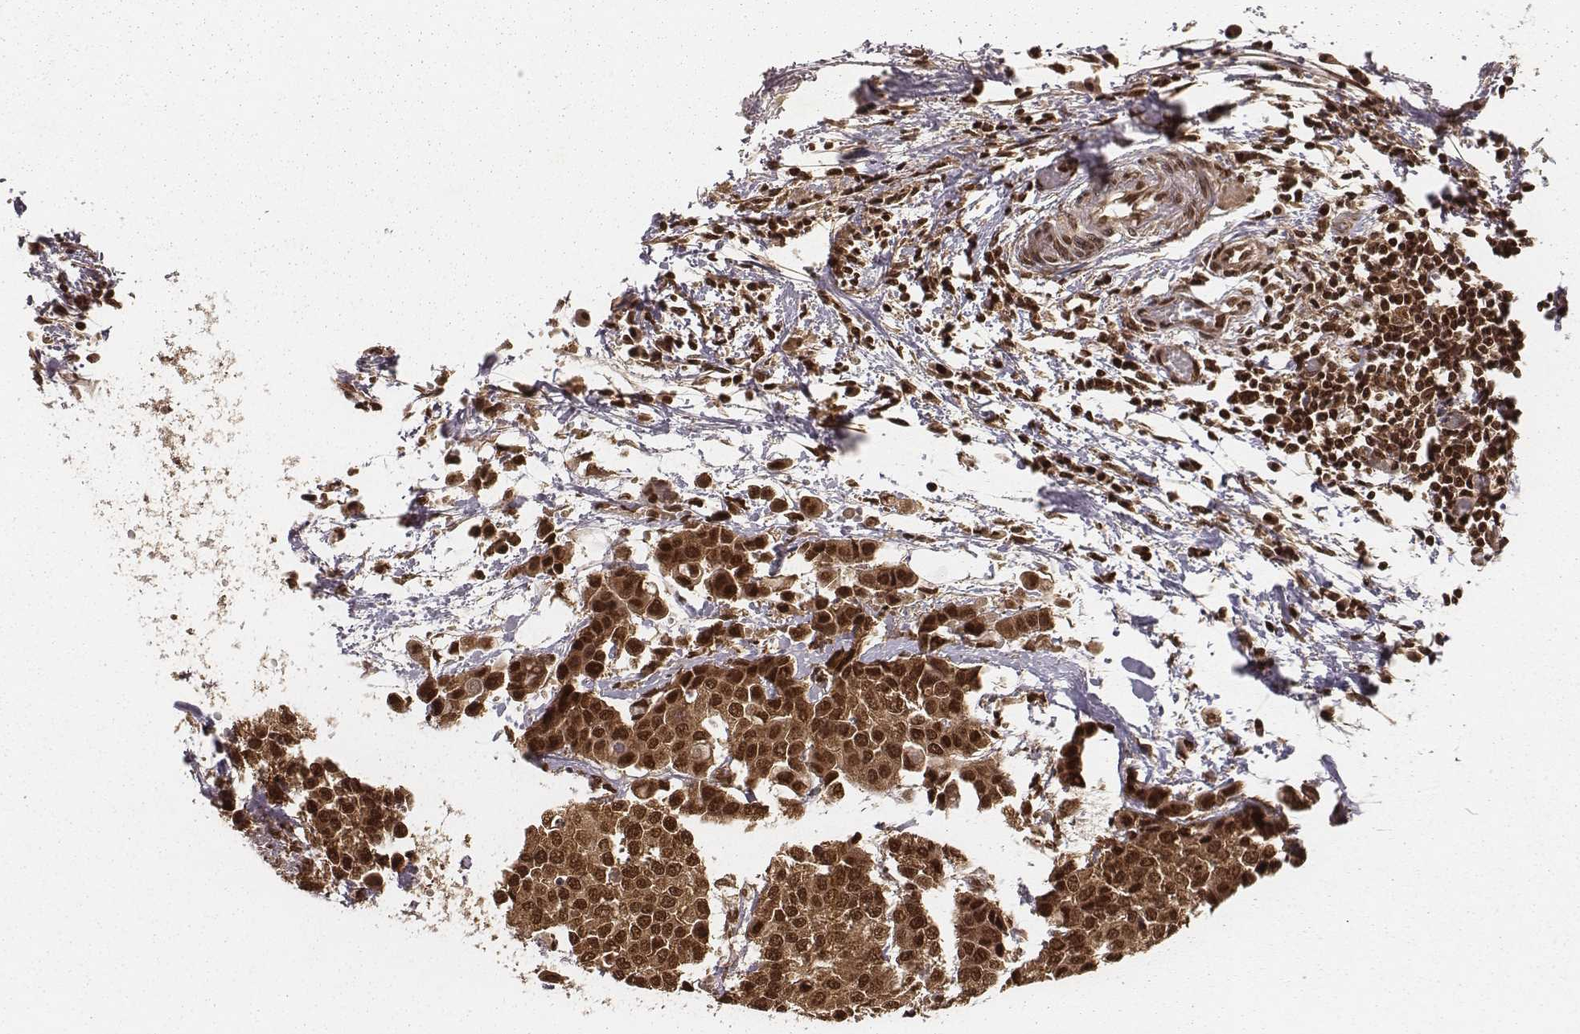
{"staining": {"intensity": "strong", "quantity": ">75%", "location": "cytoplasmic/membranous,nuclear"}, "tissue": "carcinoid", "cell_type": "Tumor cells", "image_type": "cancer", "snomed": [{"axis": "morphology", "description": "Carcinoid, malignant, NOS"}, {"axis": "topography", "description": "Colon"}], "caption": "IHC micrograph of carcinoid stained for a protein (brown), which shows high levels of strong cytoplasmic/membranous and nuclear staining in about >75% of tumor cells.", "gene": "NFX1", "patient": {"sex": "male", "age": 81}}